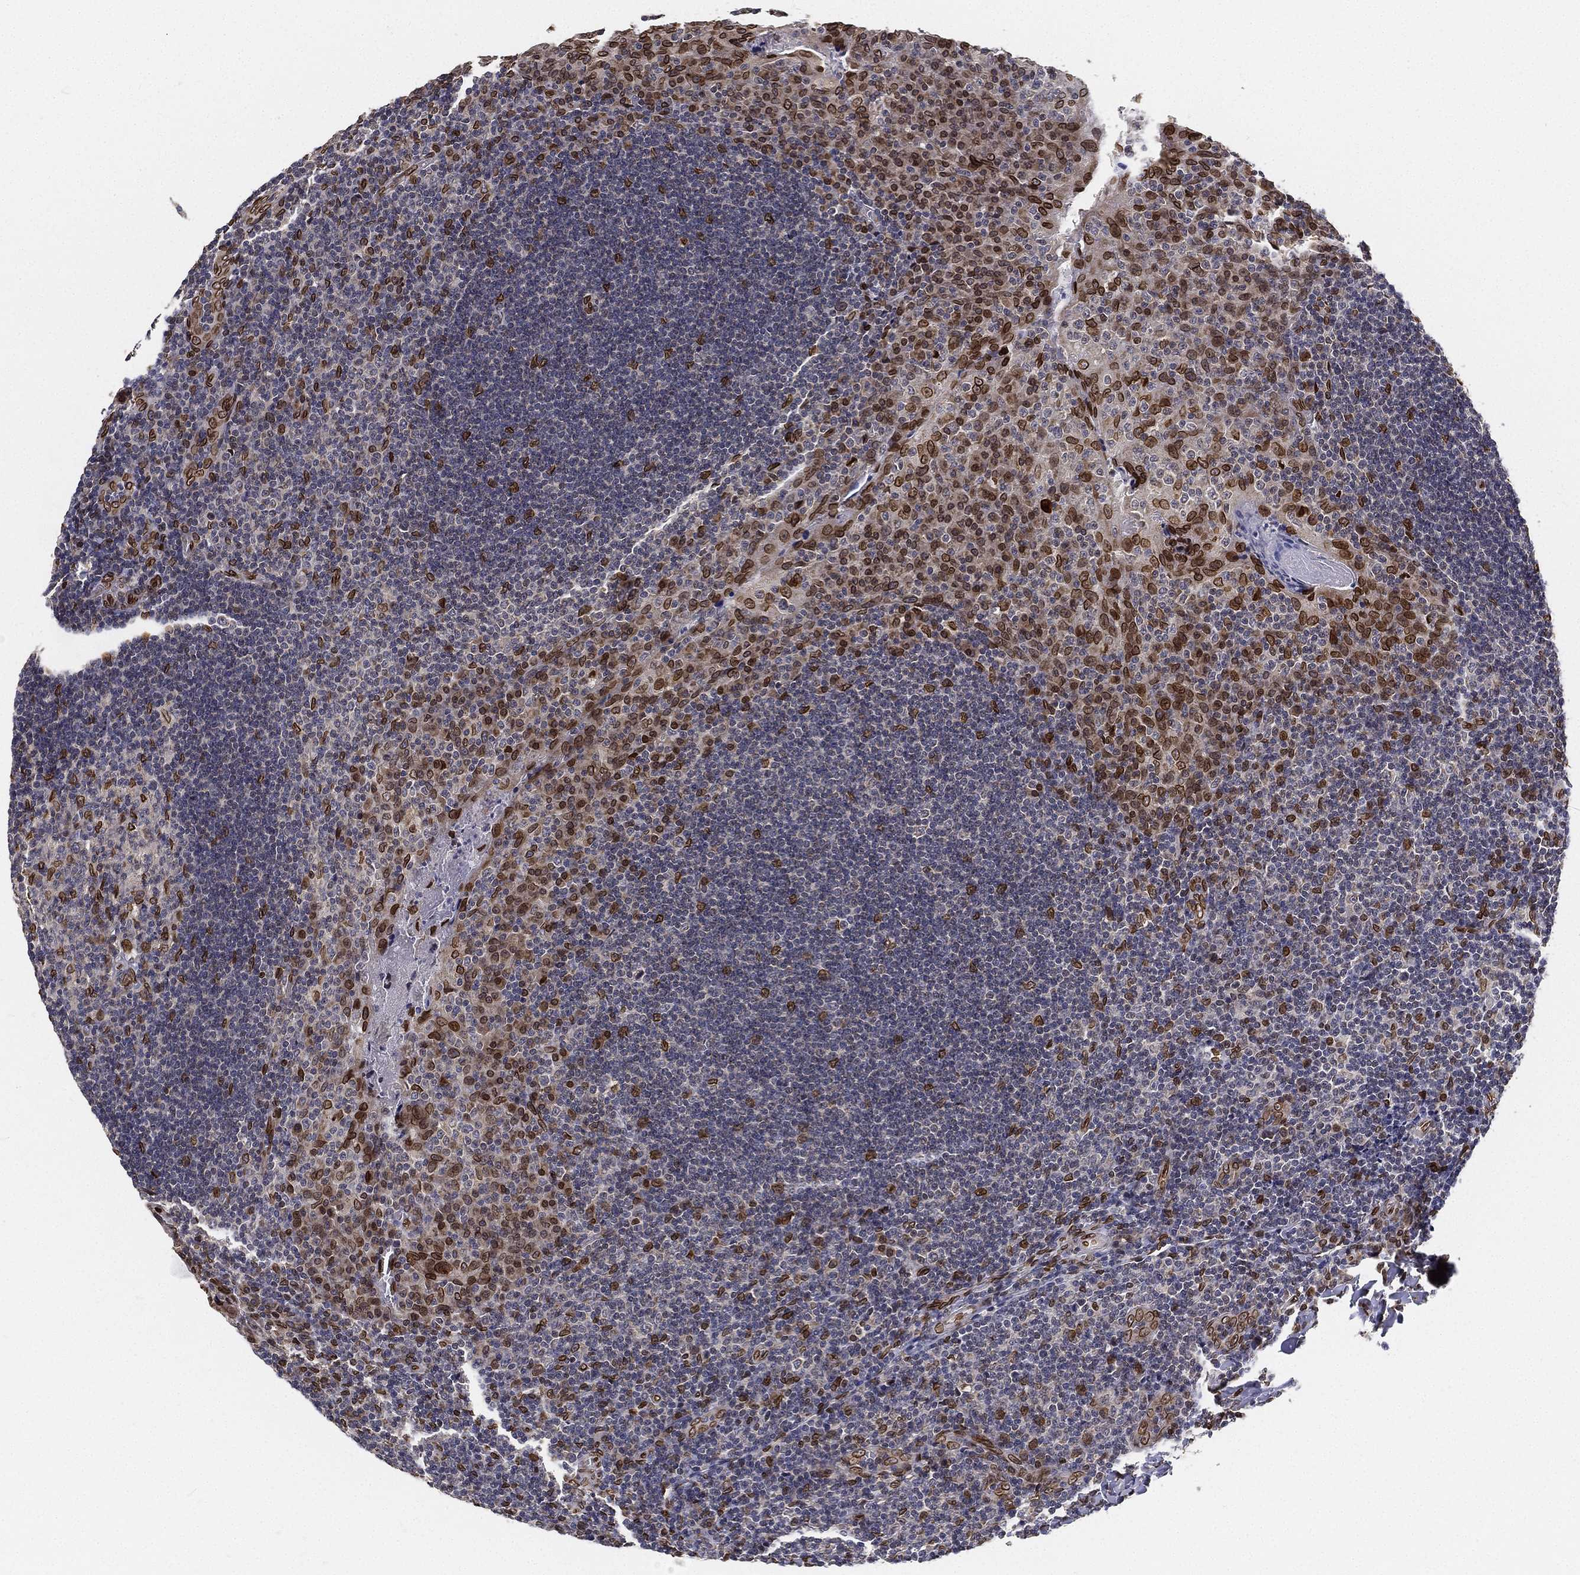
{"staining": {"intensity": "strong", "quantity": "<25%", "location": "cytoplasmic/membranous,nuclear"}, "tissue": "tonsil", "cell_type": "Germinal center cells", "image_type": "normal", "snomed": [{"axis": "morphology", "description": "Normal tissue, NOS"}, {"axis": "topography", "description": "Tonsil"}], "caption": "This is an image of IHC staining of benign tonsil, which shows strong positivity in the cytoplasmic/membranous,nuclear of germinal center cells.", "gene": "PALB2", "patient": {"sex": "male", "age": 17}}